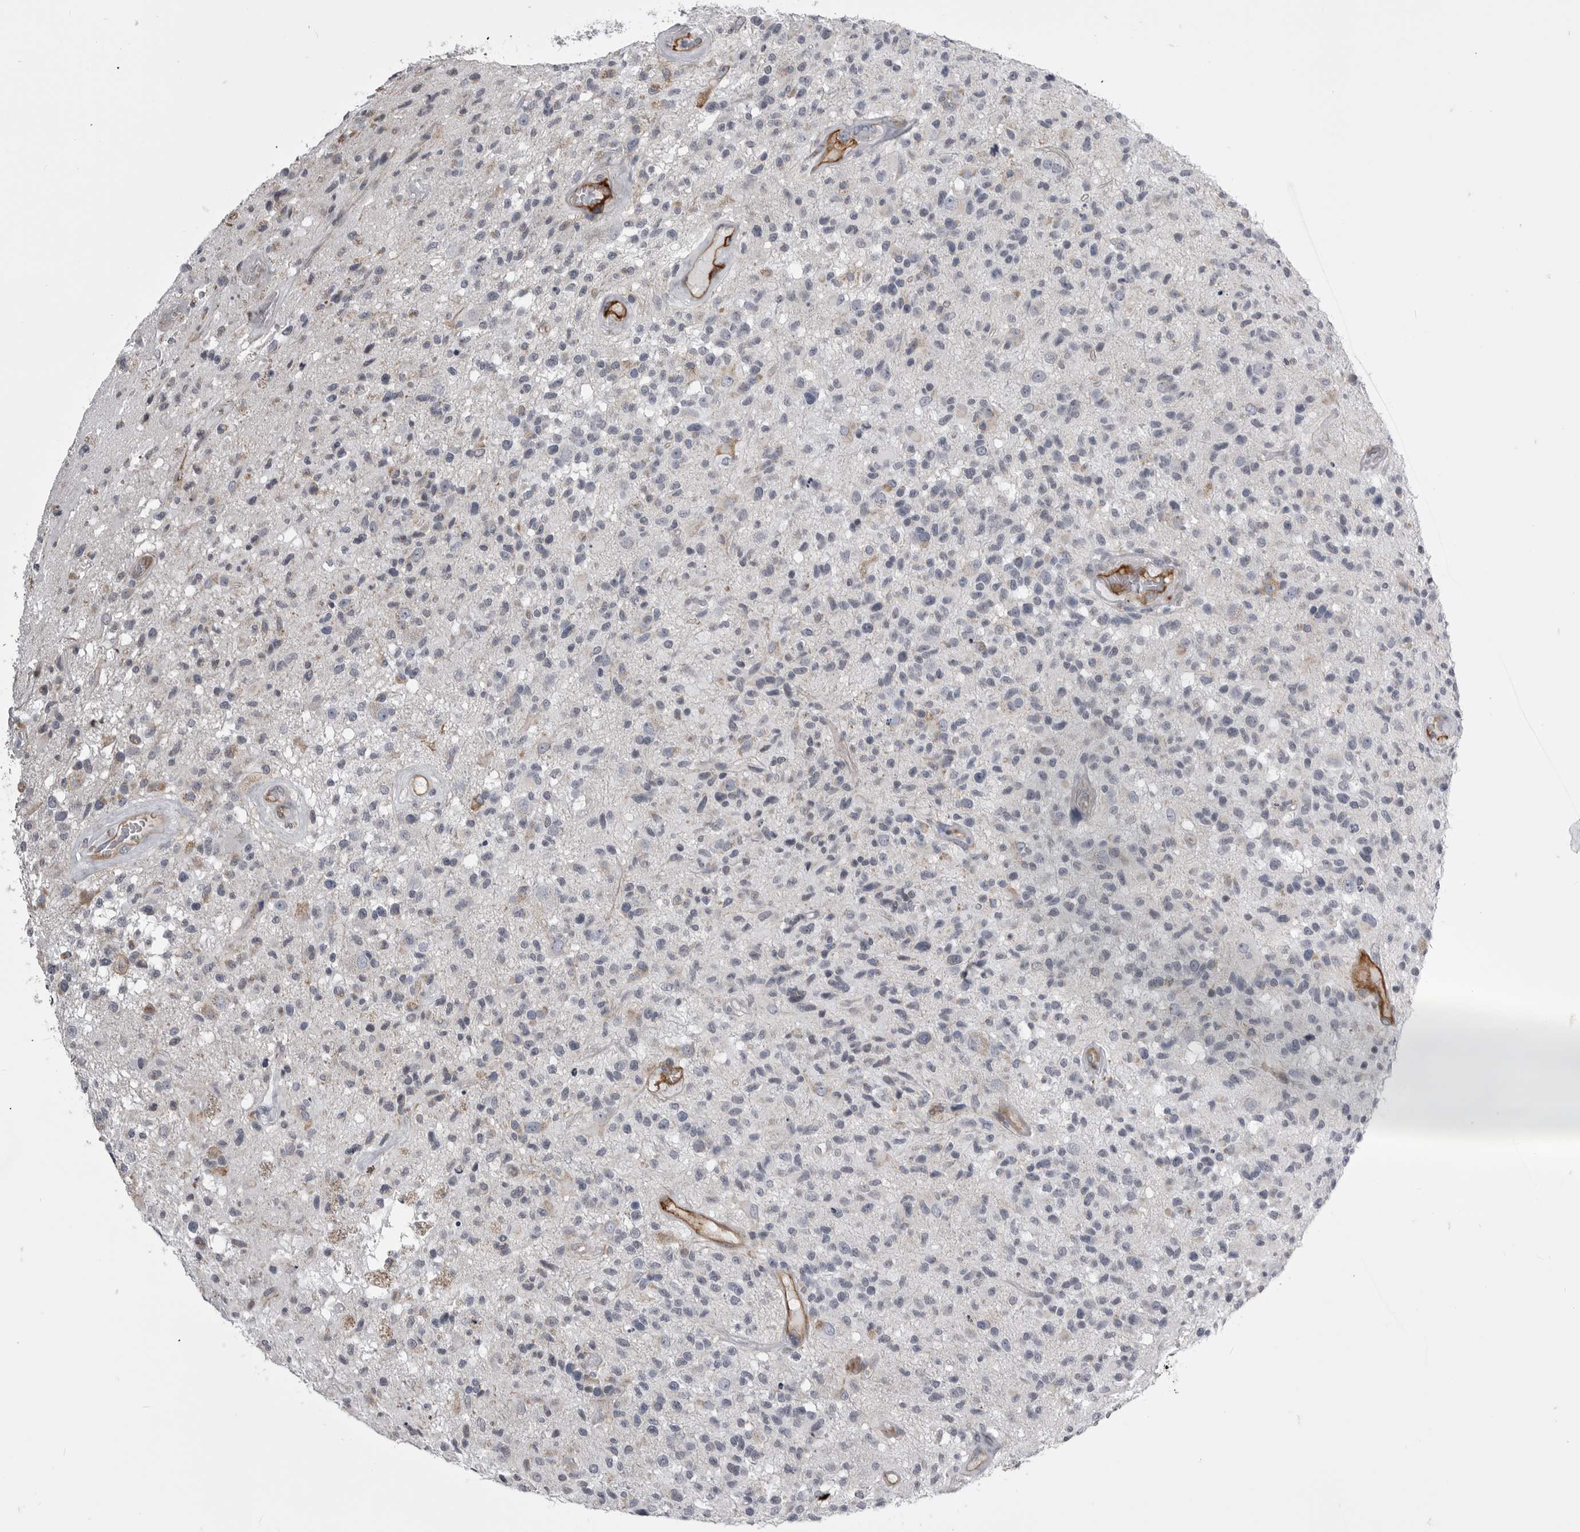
{"staining": {"intensity": "negative", "quantity": "none", "location": "none"}, "tissue": "glioma", "cell_type": "Tumor cells", "image_type": "cancer", "snomed": [{"axis": "morphology", "description": "Glioma, malignant, High grade"}, {"axis": "morphology", "description": "Glioblastoma, NOS"}, {"axis": "topography", "description": "Brain"}], "caption": "Glioblastoma stained for a protein using immunohistochemistry (IHC) displays no staining tumor cells.", "gene": "OPLAH", "patient": {"sex": "male", "age": 60}}